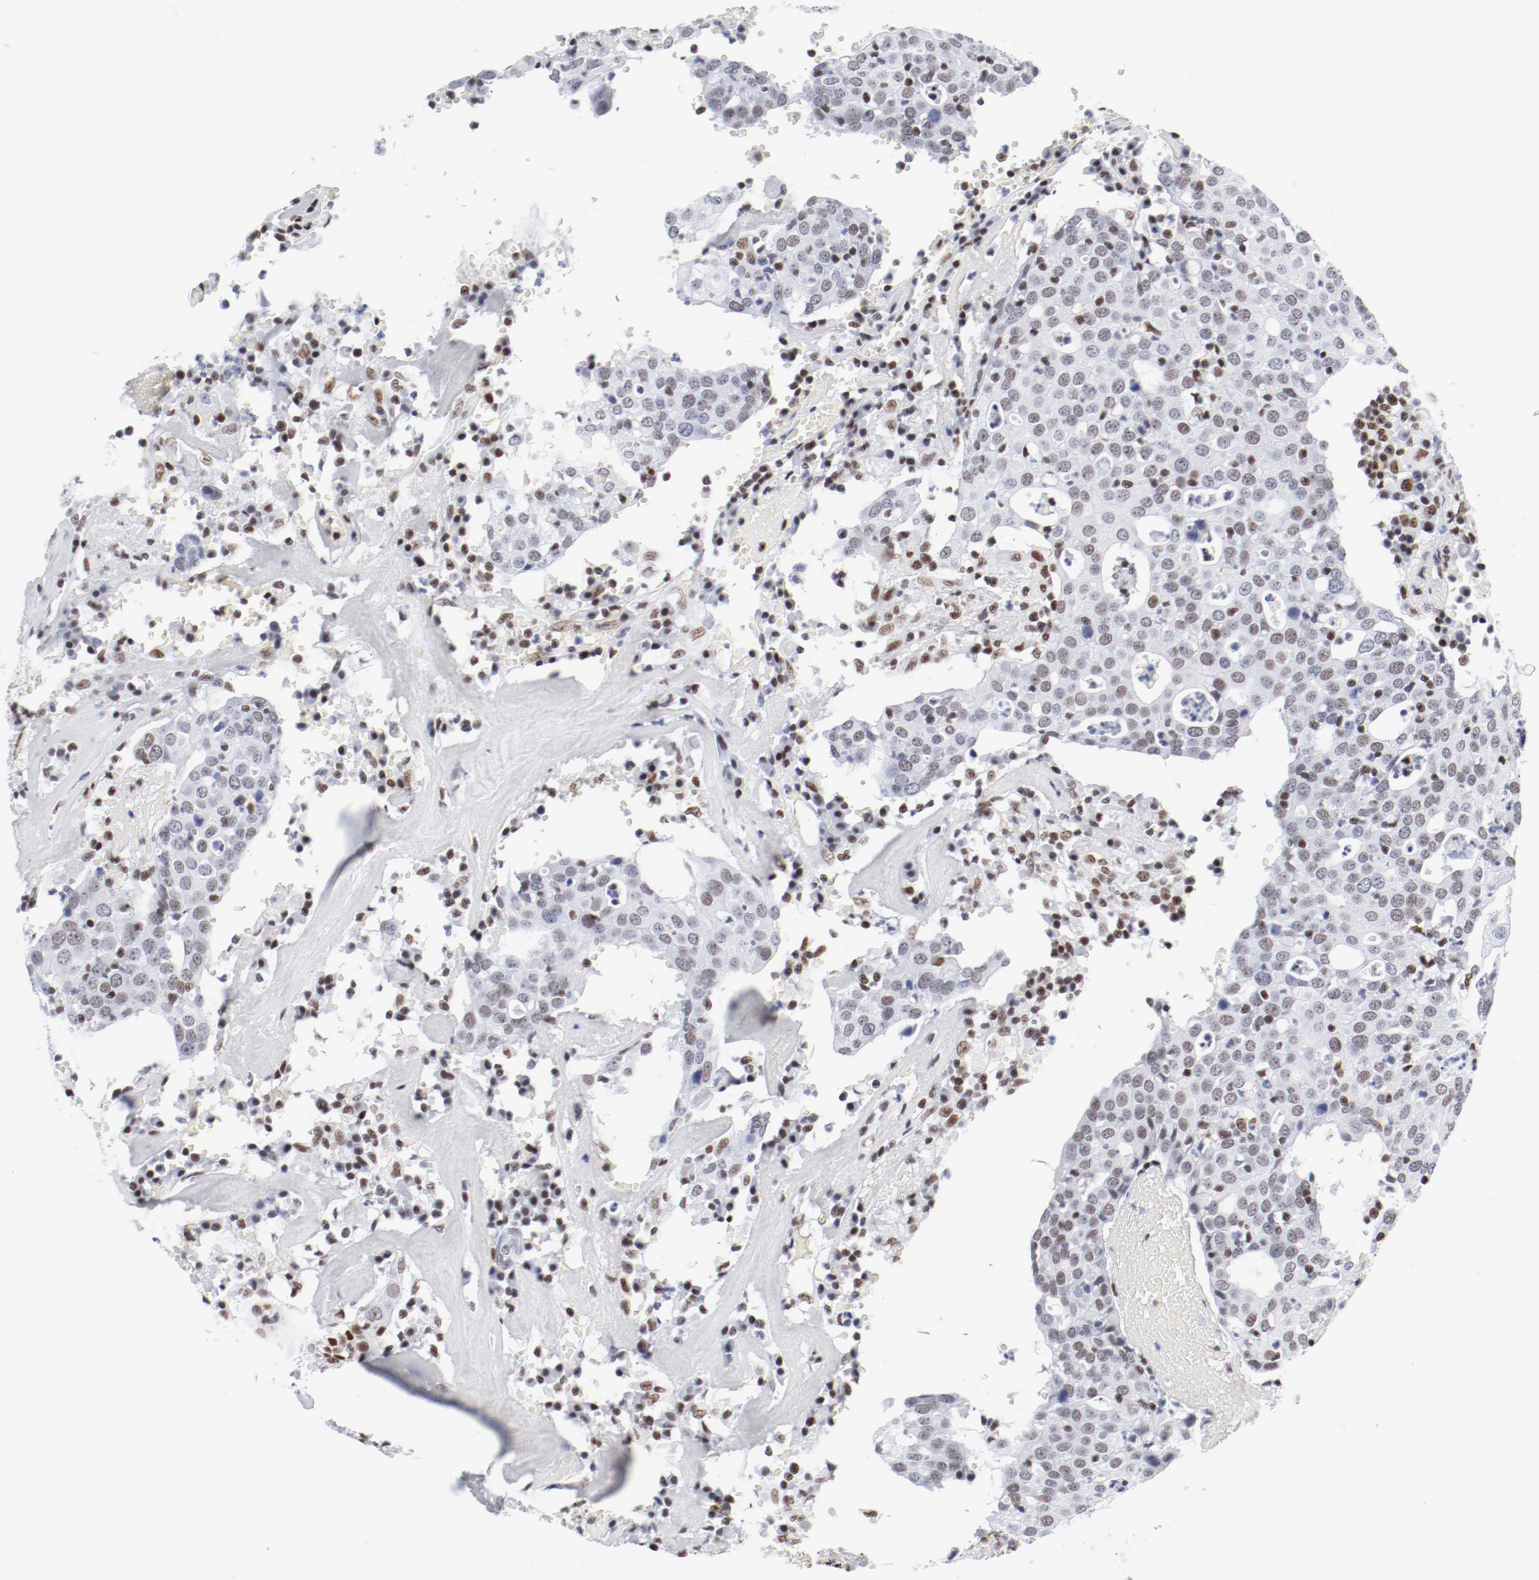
{"staining": {"intensity": "weak", "quantity": "<25%", "location": "nuclear"}, "tissue": "head and neck cancer", "cell_type": "Tumor cells", "image_type": "cancer", "snomed": [{"axis": "morphology", "description": "Adenocarcinoma, NOS"}, {"axis": "topography", "description": "Salivary gland"}, {"axis": "topography", "description": "Head-Neck"}], "caption": "Immunohistochemistry of human adenocarcinoma (head and neck) shows no staining in tumor cells.", "gene": "ATF2", "patient": {"sex": "female", "age": 65}}